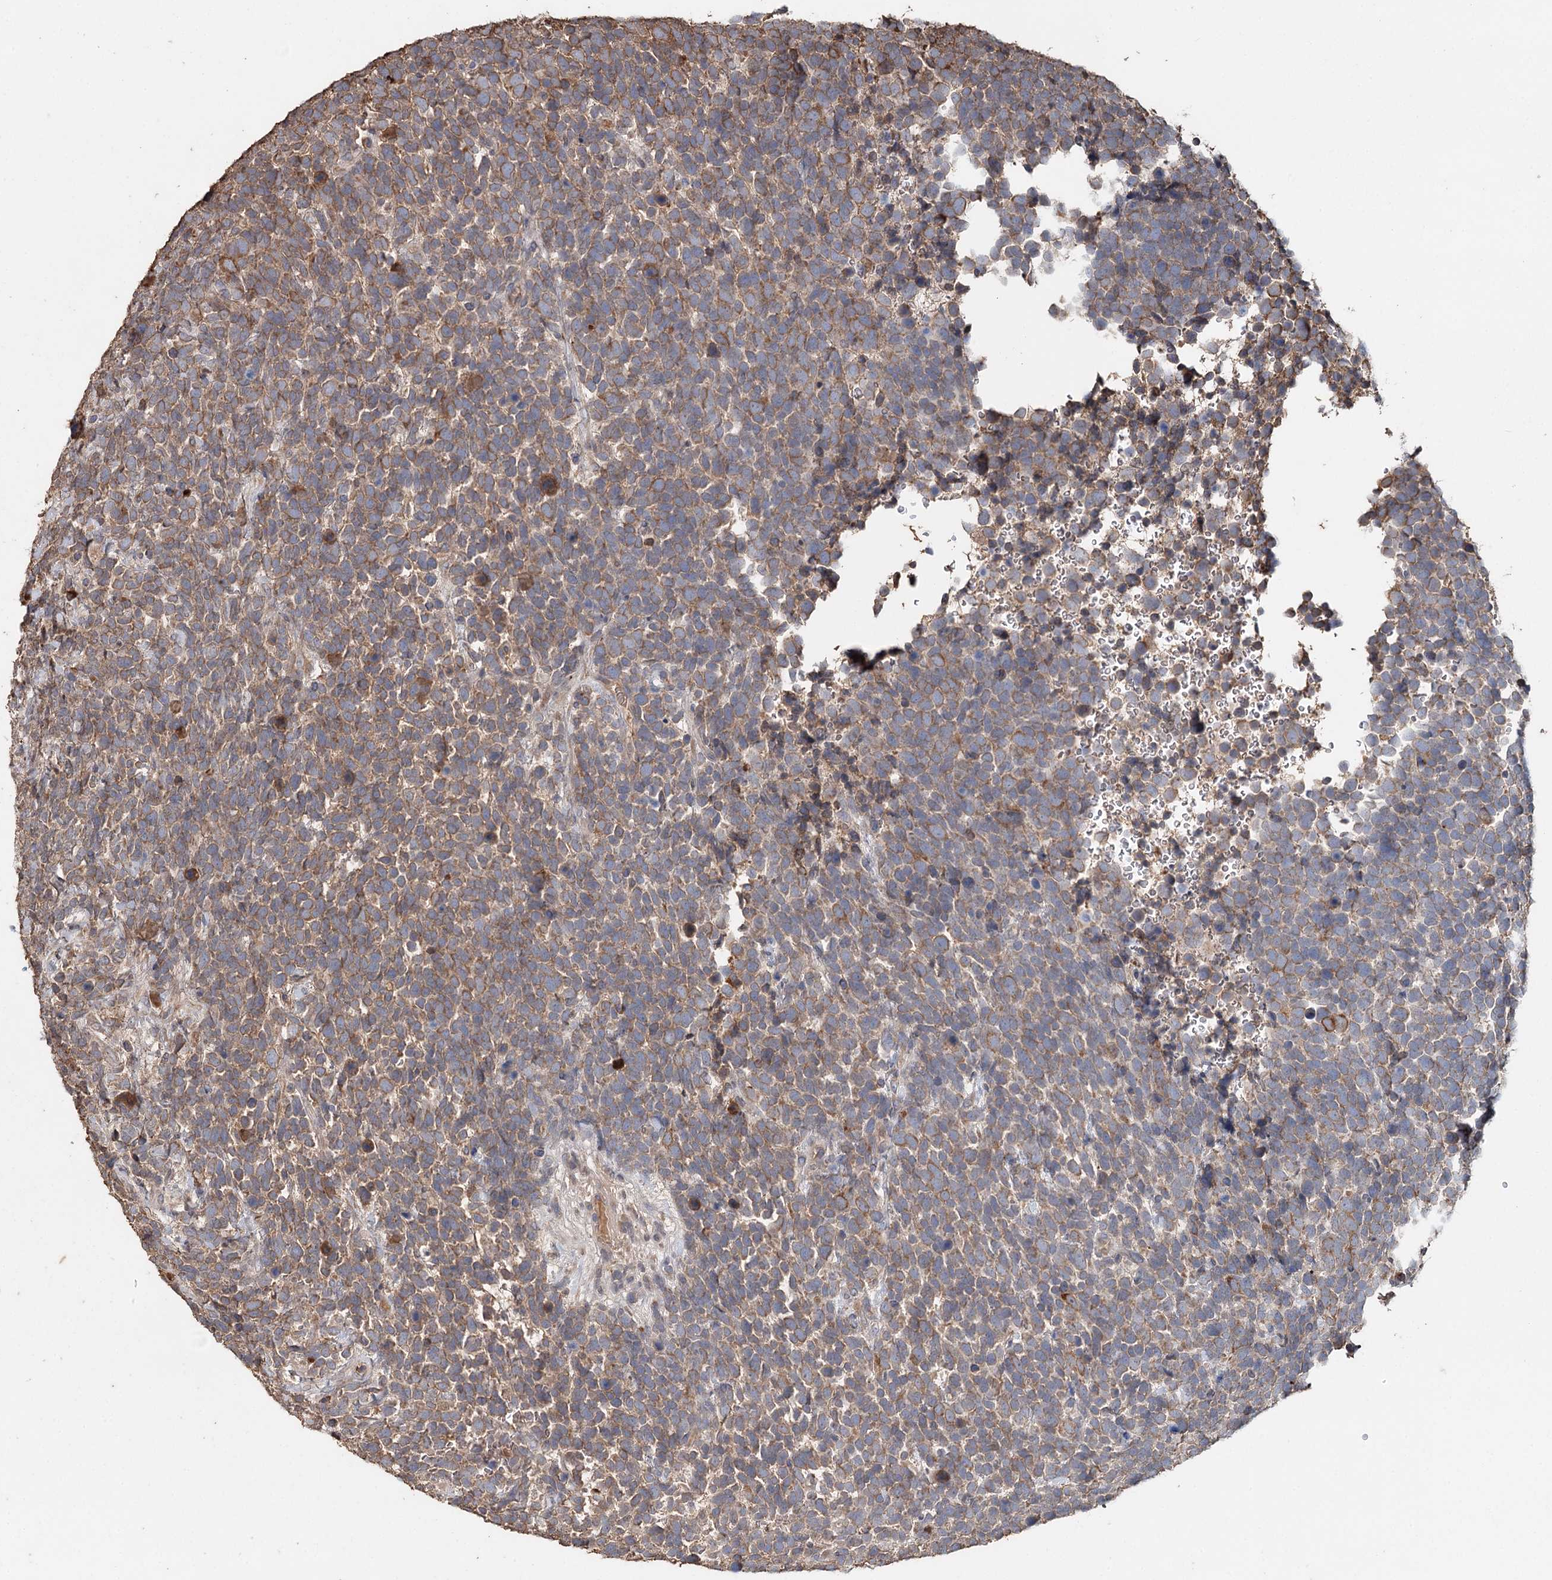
{"staining": {"intensity": "moderate", "quantity": ">75%", "location": "cytoplasmic/membranous"}, "tissue": "urothelial cancer", "cell_type": "Tumor cells", "image_type": "cancer", "snomed": [{"axis": "morphology", "description": "Urothelial carcinoma, High grade"}, {"axis": "topography", "description": "Urinary bladder"}], "caption": "High-grade urothelial carcinoma stained for a protein (brown) exhibits moderate cytoplasmic/membranous positive expression in approximately >75% of tumor cells.", "gene": "SYVN1", "patient": {"sex": "female", "age": 82}}